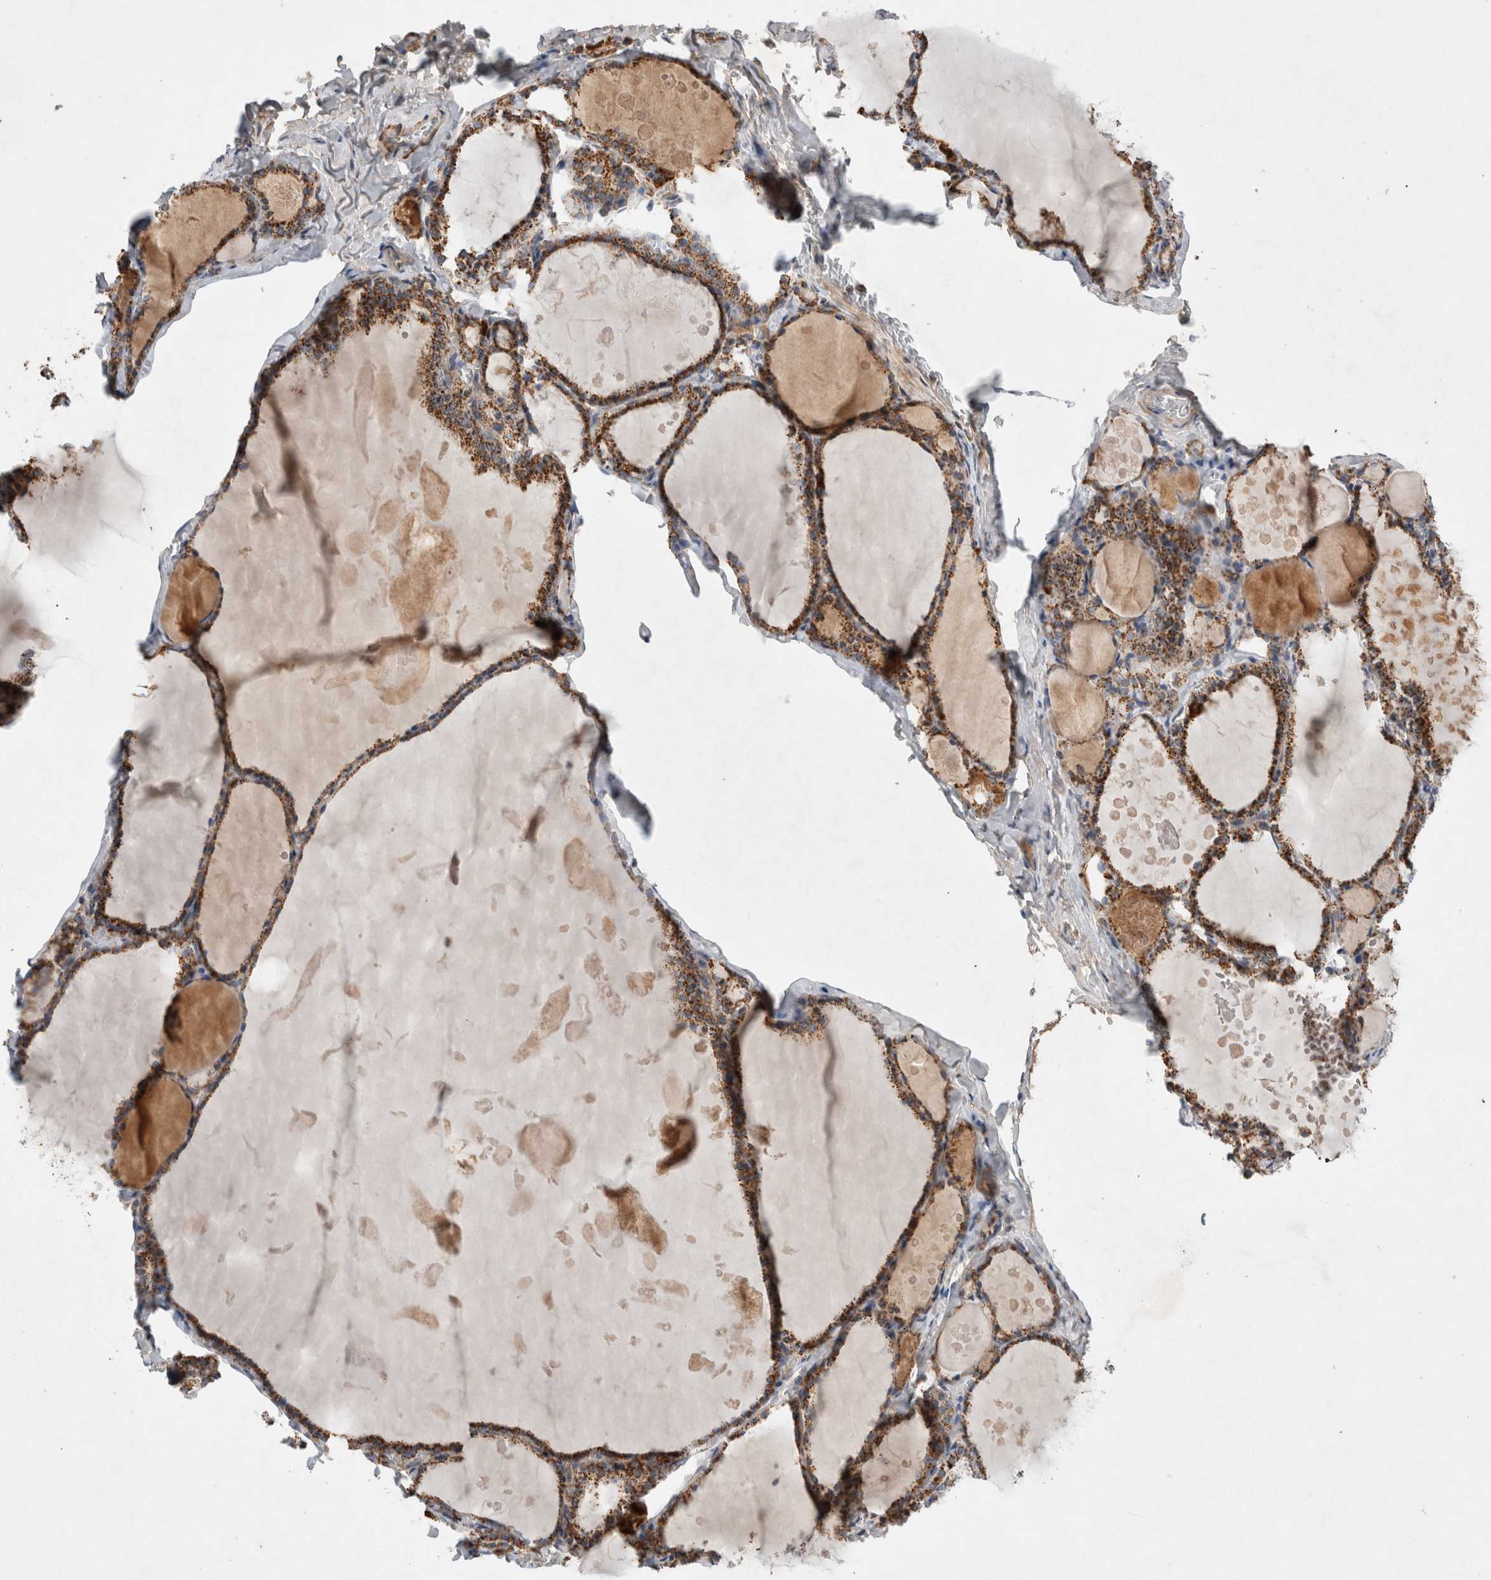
{"staining": {"intensity": "moderate", "quantity": ">75%", "location": "cytoplasmic/membranous"}, "tissue": "thyroid gland", "cell_type": "Glandular cells", "image_type": "normal", "snomed": [{"axis": "morphology", "description": "Normal tissue, NOS"}, {"axis": "topography", "description": "Thyroid gland"}], "caption": "A micrograph showing moderate cytoplasmic/membranous expression in about >75% of glandular cells in benign thyroid gland, as visualized by brown immunohistochemical staining.", "gene": "MRPS28", "patient": {"sex": "male", "age": 56}}